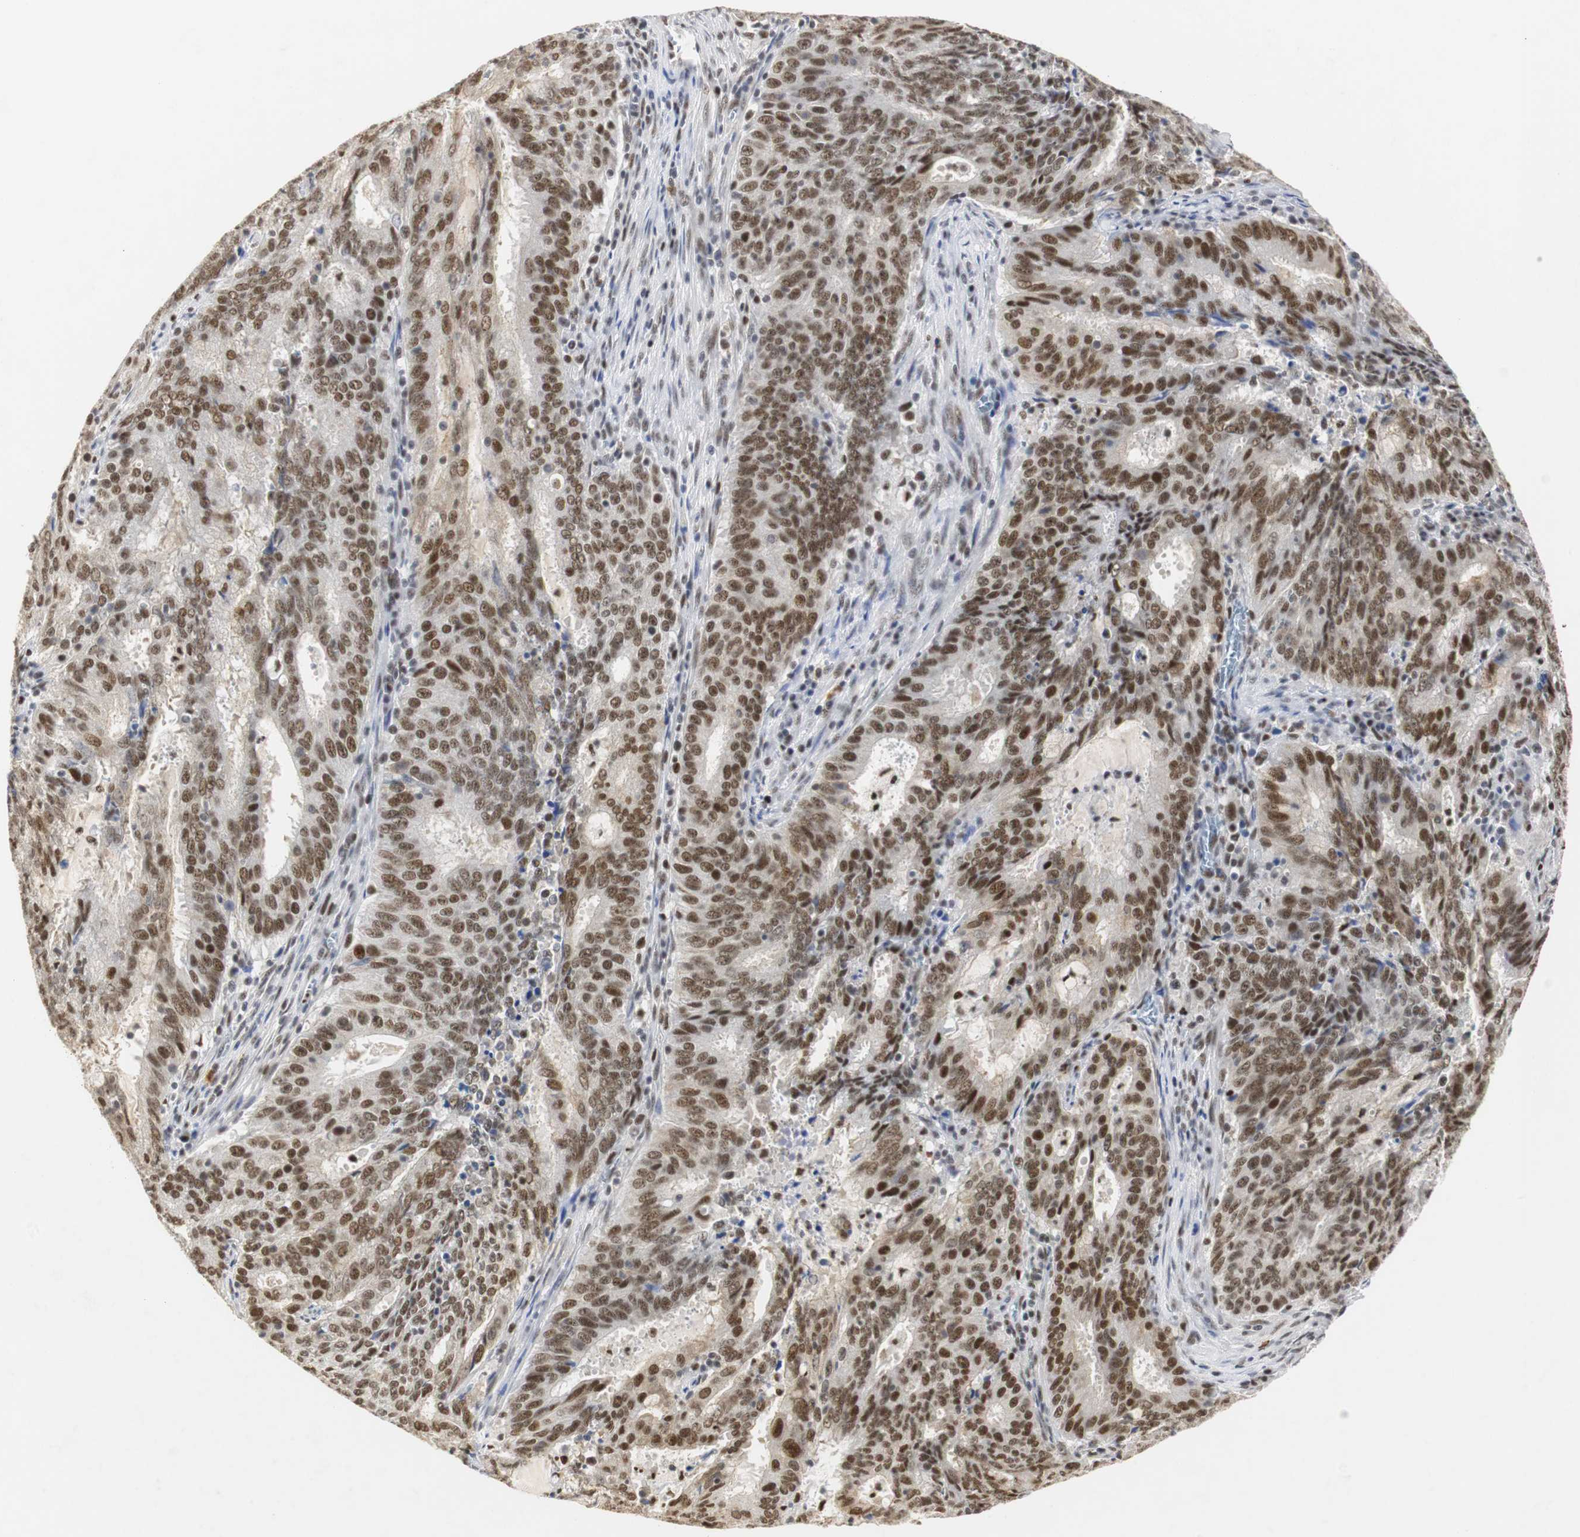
{"staining": {"intensity": "strong", "quantity": ">75%", "location": "nuclear"}, "tissue": "cervical cancer", "cell_type": "Tumor cells", "image_type": "cancer", "snomed": [{"axis": "morphology", "description": "Adenocarcinoma, NOS"}, {"axis": "topography", "description": "Cervix"}], "caption": "An immunohistochemistry (IHC) photomicrograph of tumor tissue is shown. Protein staining in brown labels strong nuclear positivity in adenocarcinoma (cervical) within tumor cells.", "gene": "ZFC3H1", "patient": {"sex": "female", "age": 44}}